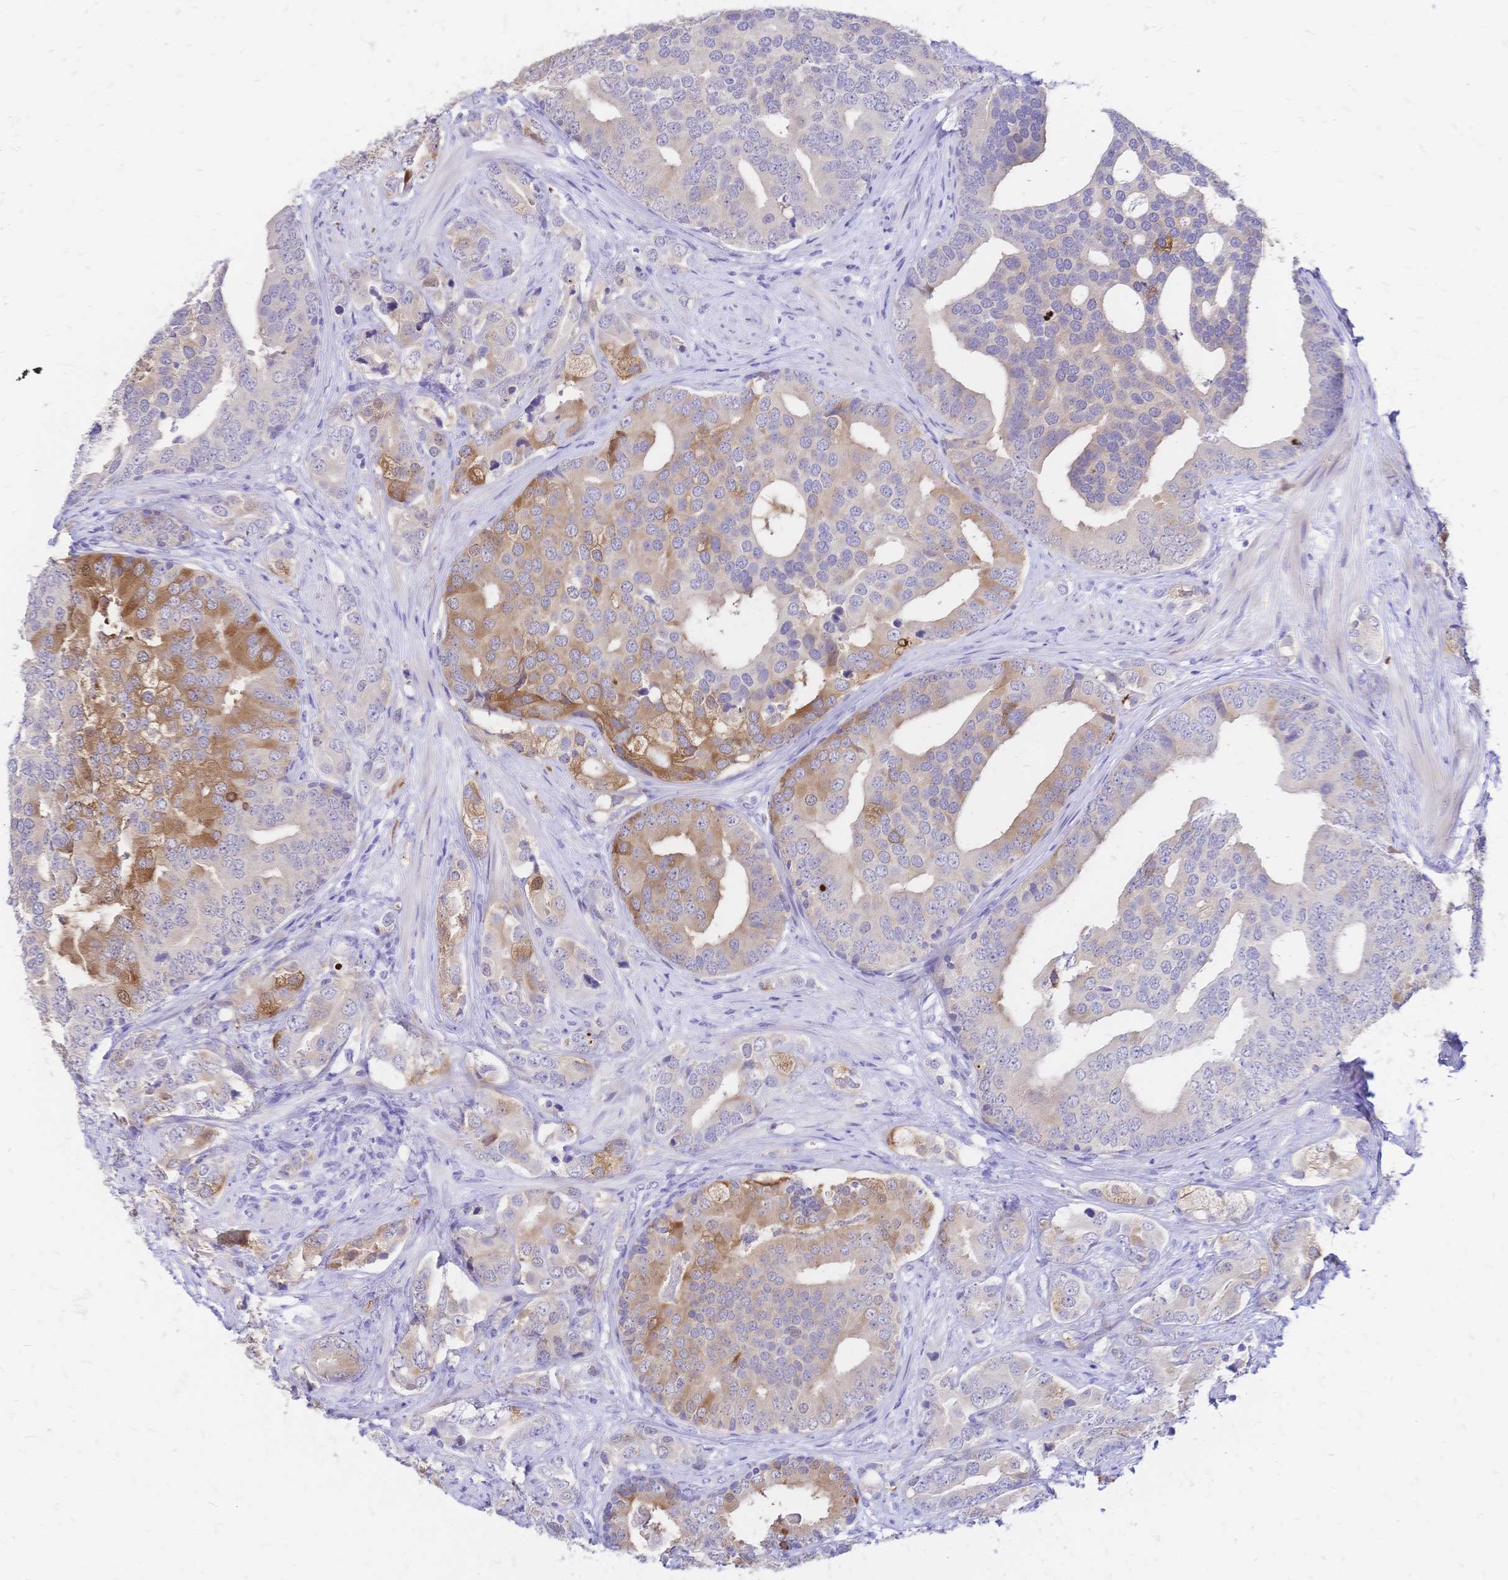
{"staining": {"intensity": "moderate", "quantity": "25%-75%", "location": "cytoplasmic/membranous"}, "tissue": "prostate cancer", "cell_type": "Tumor cells", "image_type": "cancer", "snomed": [{"axis": "morphology", "description": "Adenocarcinoma, High grade"}, {"axis": "topography", "description": "Prostate"}], "caption": "A photomicrograph of prostate cancer (high-grade adenocarcinoma) stained for a protein shows moderate cytoplasmic/membranous brown staining in tumor cells.", "gene": "GRB7", "patient": {"sex": "male", "age": 62}}